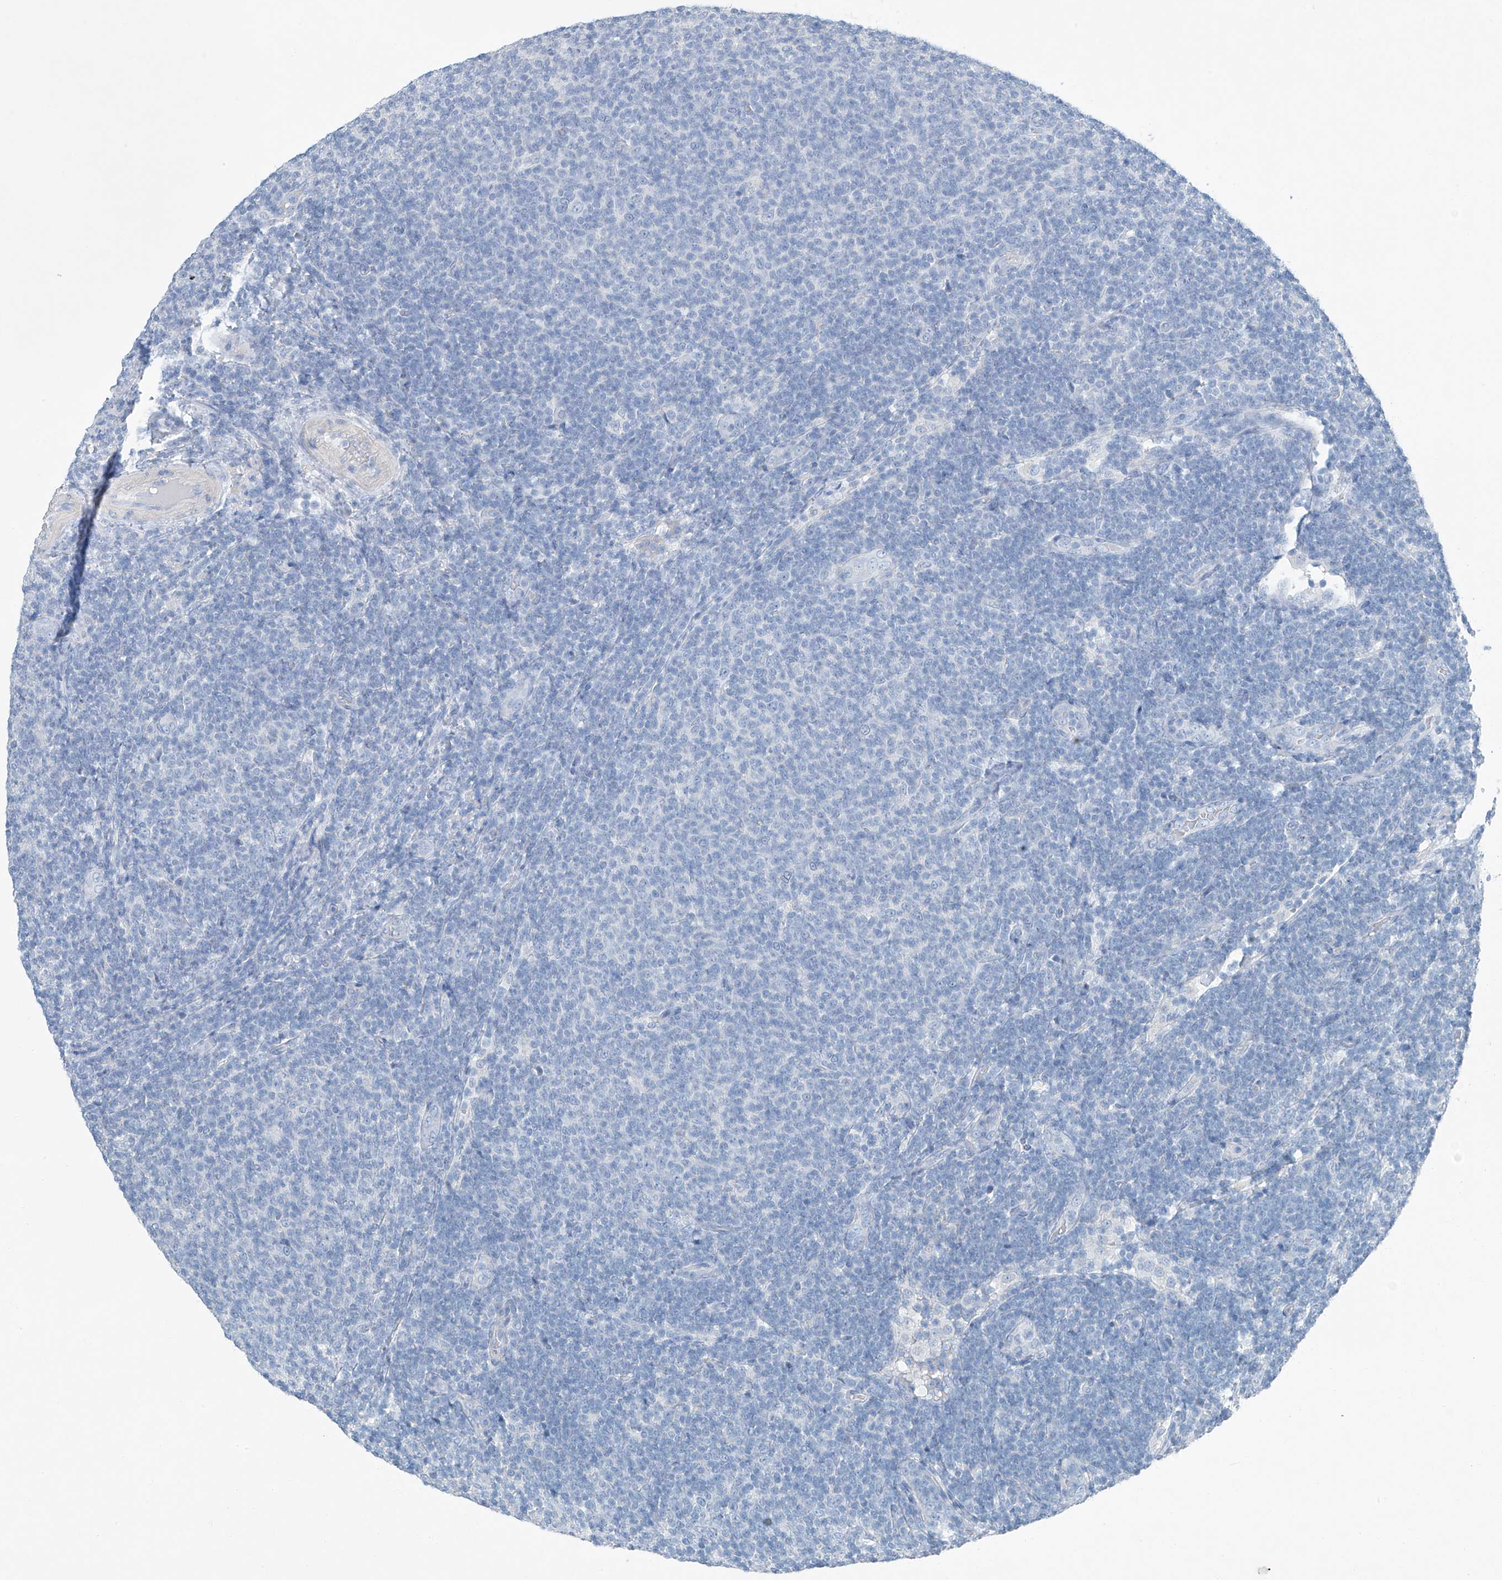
{"staining": {"intensity": "negative", "quantity": "none", "location": "none"}, "tissue": "lymphoma", "cell_type": "Tumor cells", "image_type": "cancer", "snomed": [{"axis": "morphology", "description": "Malignant lymphoma, non-Hodgkin's type, Low grade"}, {"axis": "topography", "description": "Lymph node"}], "caption": "IHC micrograph of neoplastic tissue: human lymphoma stained with DAB demonstrates no significant protein staining in tumor cells.", "gene": "C1orf87", "patient": {"sex": "male", "age": 66}}